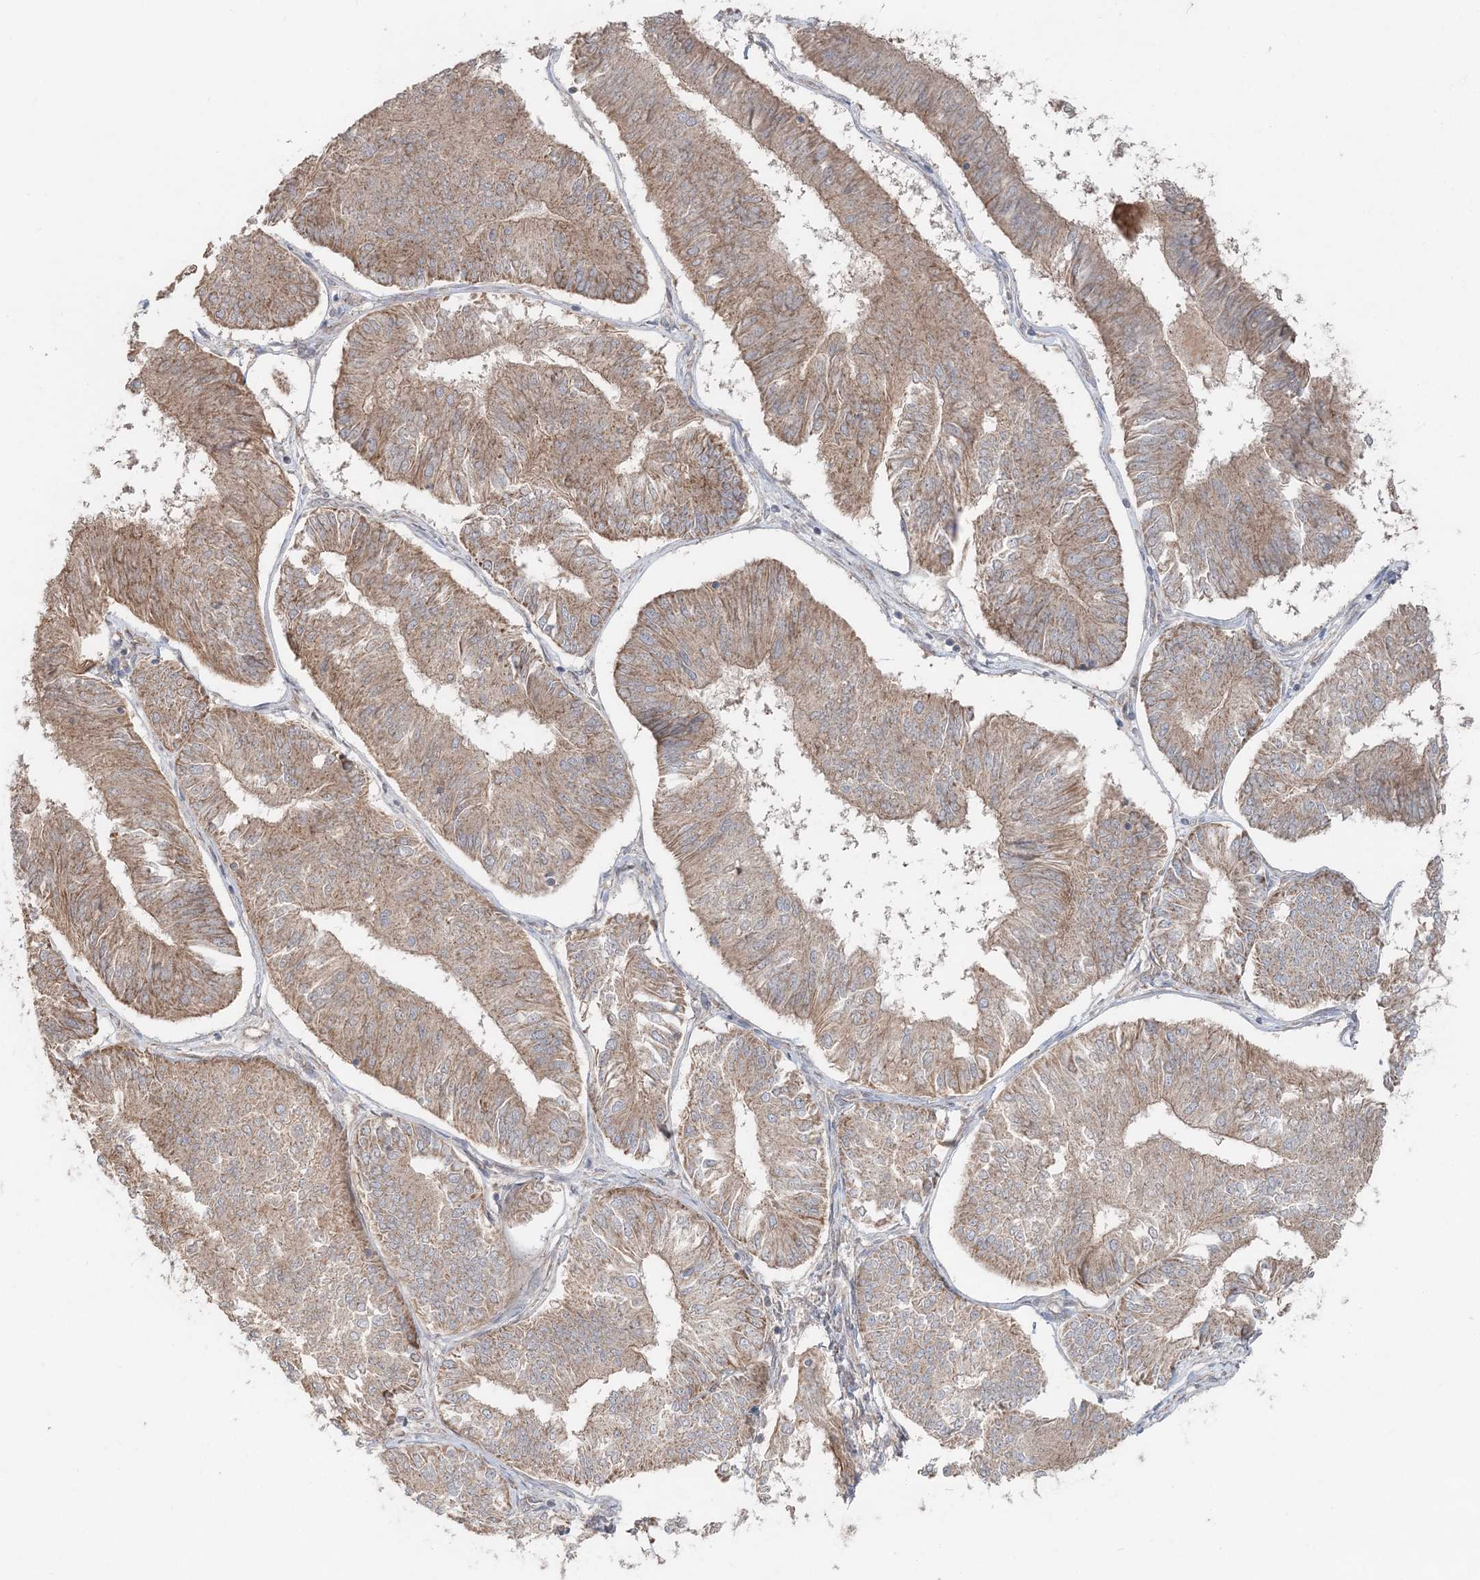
{"staining": {"intensity": "moderate", "quantity": ">75%", "location": "cytoplasmic/membranous"}, "tissue": "endometrial cancer", "cell_type": "Tumor cells", "image_type": "cancer", "snomed": [{"axis": "morphology", "description": "Adenocarcinoma, NOS"}, {"axis": "topography", "description": "Endometrium"}], "caption": "Tumor cells reveal moderate cytoplasmic/membranous expression in approximately >75% of cells in adenocarcinoma (endometrial). The protein is stained brown, and the nuclei are stained in blue (DAB IHC with brightfield microscopy, high magnification).", "gene": "LRPPRC", "patient": {"sex": "female", "age": 58}}